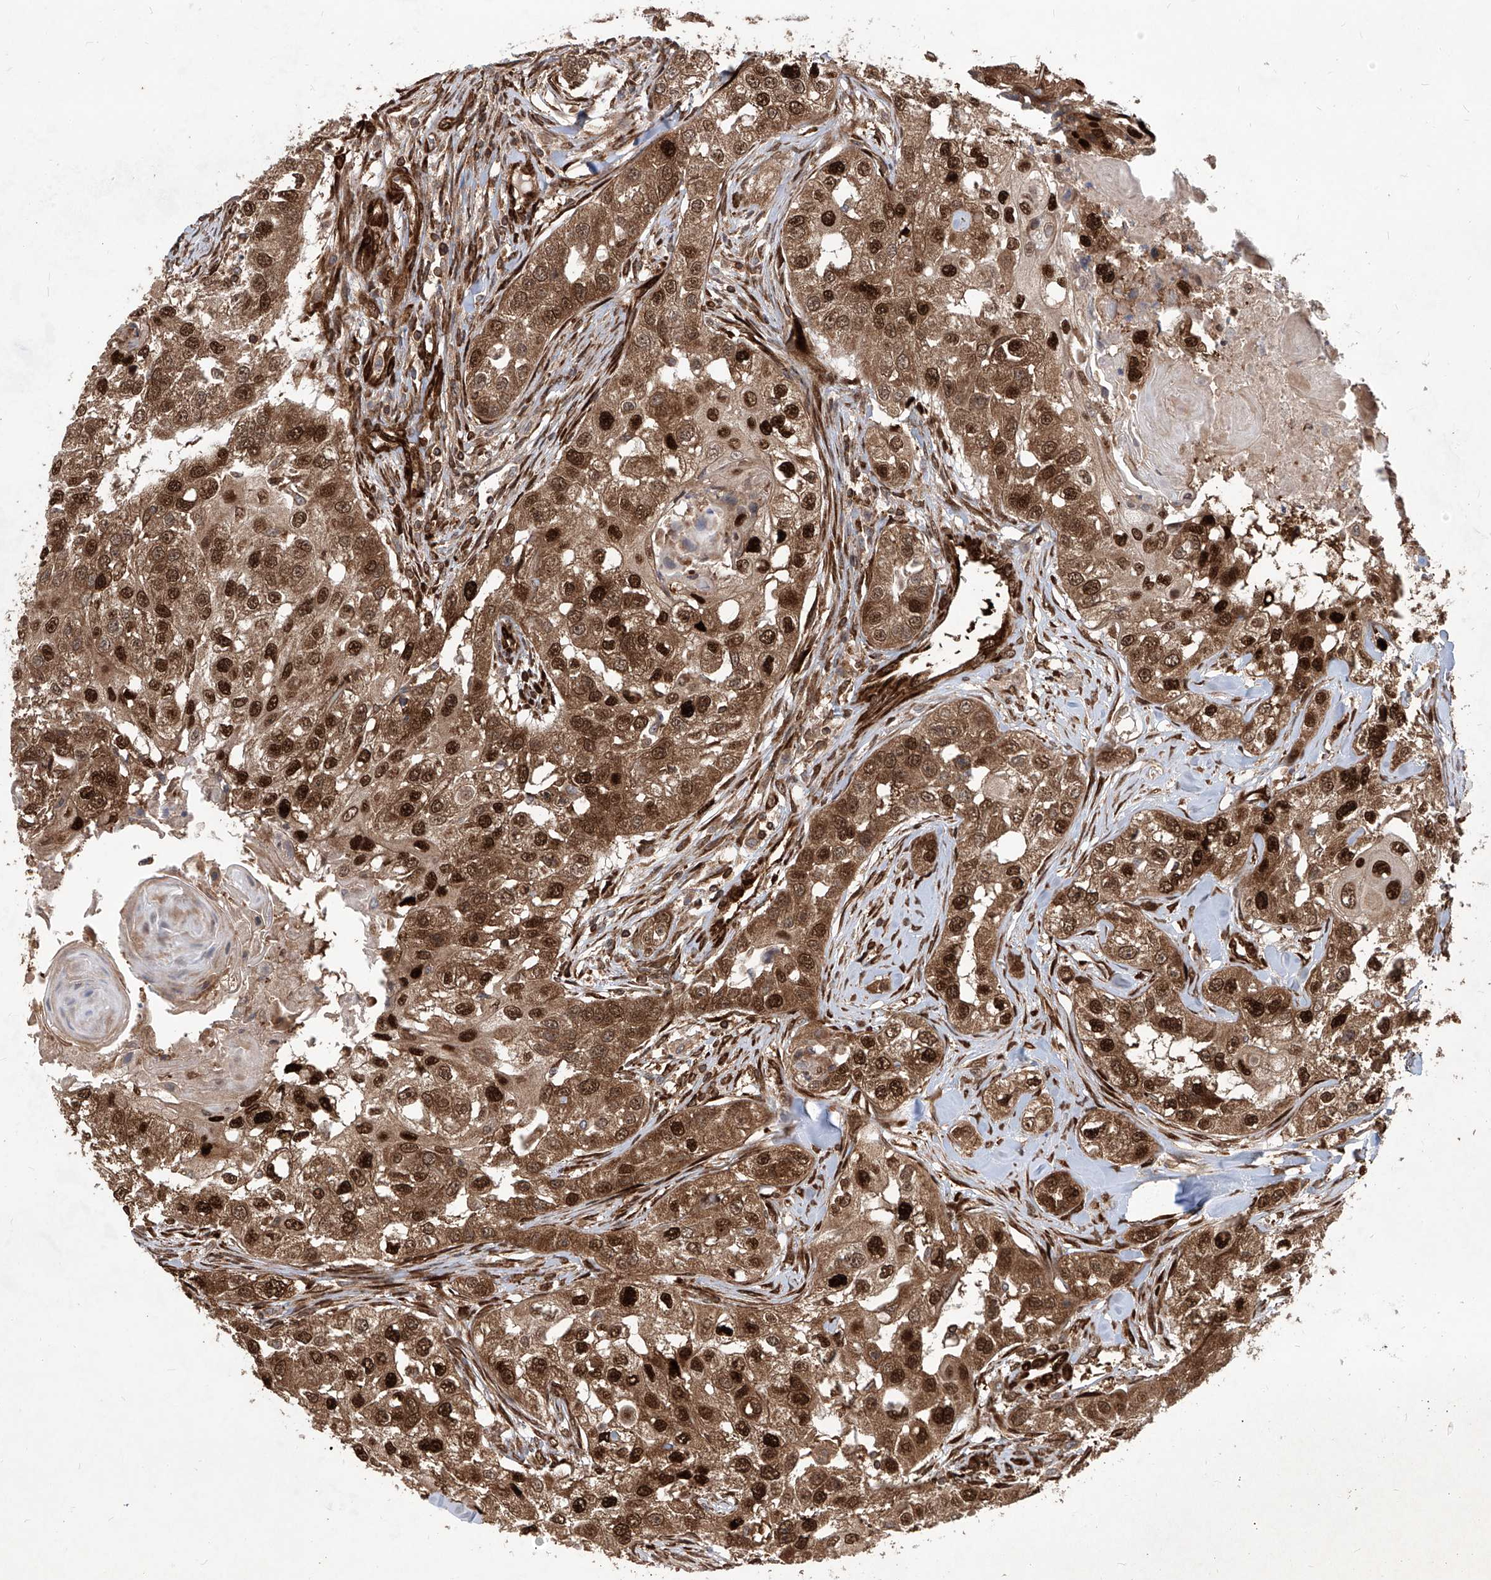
{"staining": {"intensity": "strong", "quantity": ">75%", "location": "cytoplasmic/membranous,nuclear"}, "tissue": "head and neck cancer", "cell_type": "Tumor cells", "image_type": "cancer", "snomed": [{"axis": "morphology", "description": "Normal tissue, NOS"}, {"axis": "morphology", "description": "Squamous cell carcinoma, NOS"}, {"axis": "topography", "description": "Skeletal muscle"}, {"axis": "topography", "description": "Head-Neck"}], "caption": "High-magnification brightfield microscopy of squamous cell carcinoma (head and neck) stained with DAB (3,3'-diaminobenzidine) (brown) and counterstained with hematoxylin (blue). tumor cells exhibit strong cytoplasmic/membranous and nuclear positivity is seen in about>75% of cells.", "gene": "MAGED2", "patient": {"sex": "male", "age": 51}}